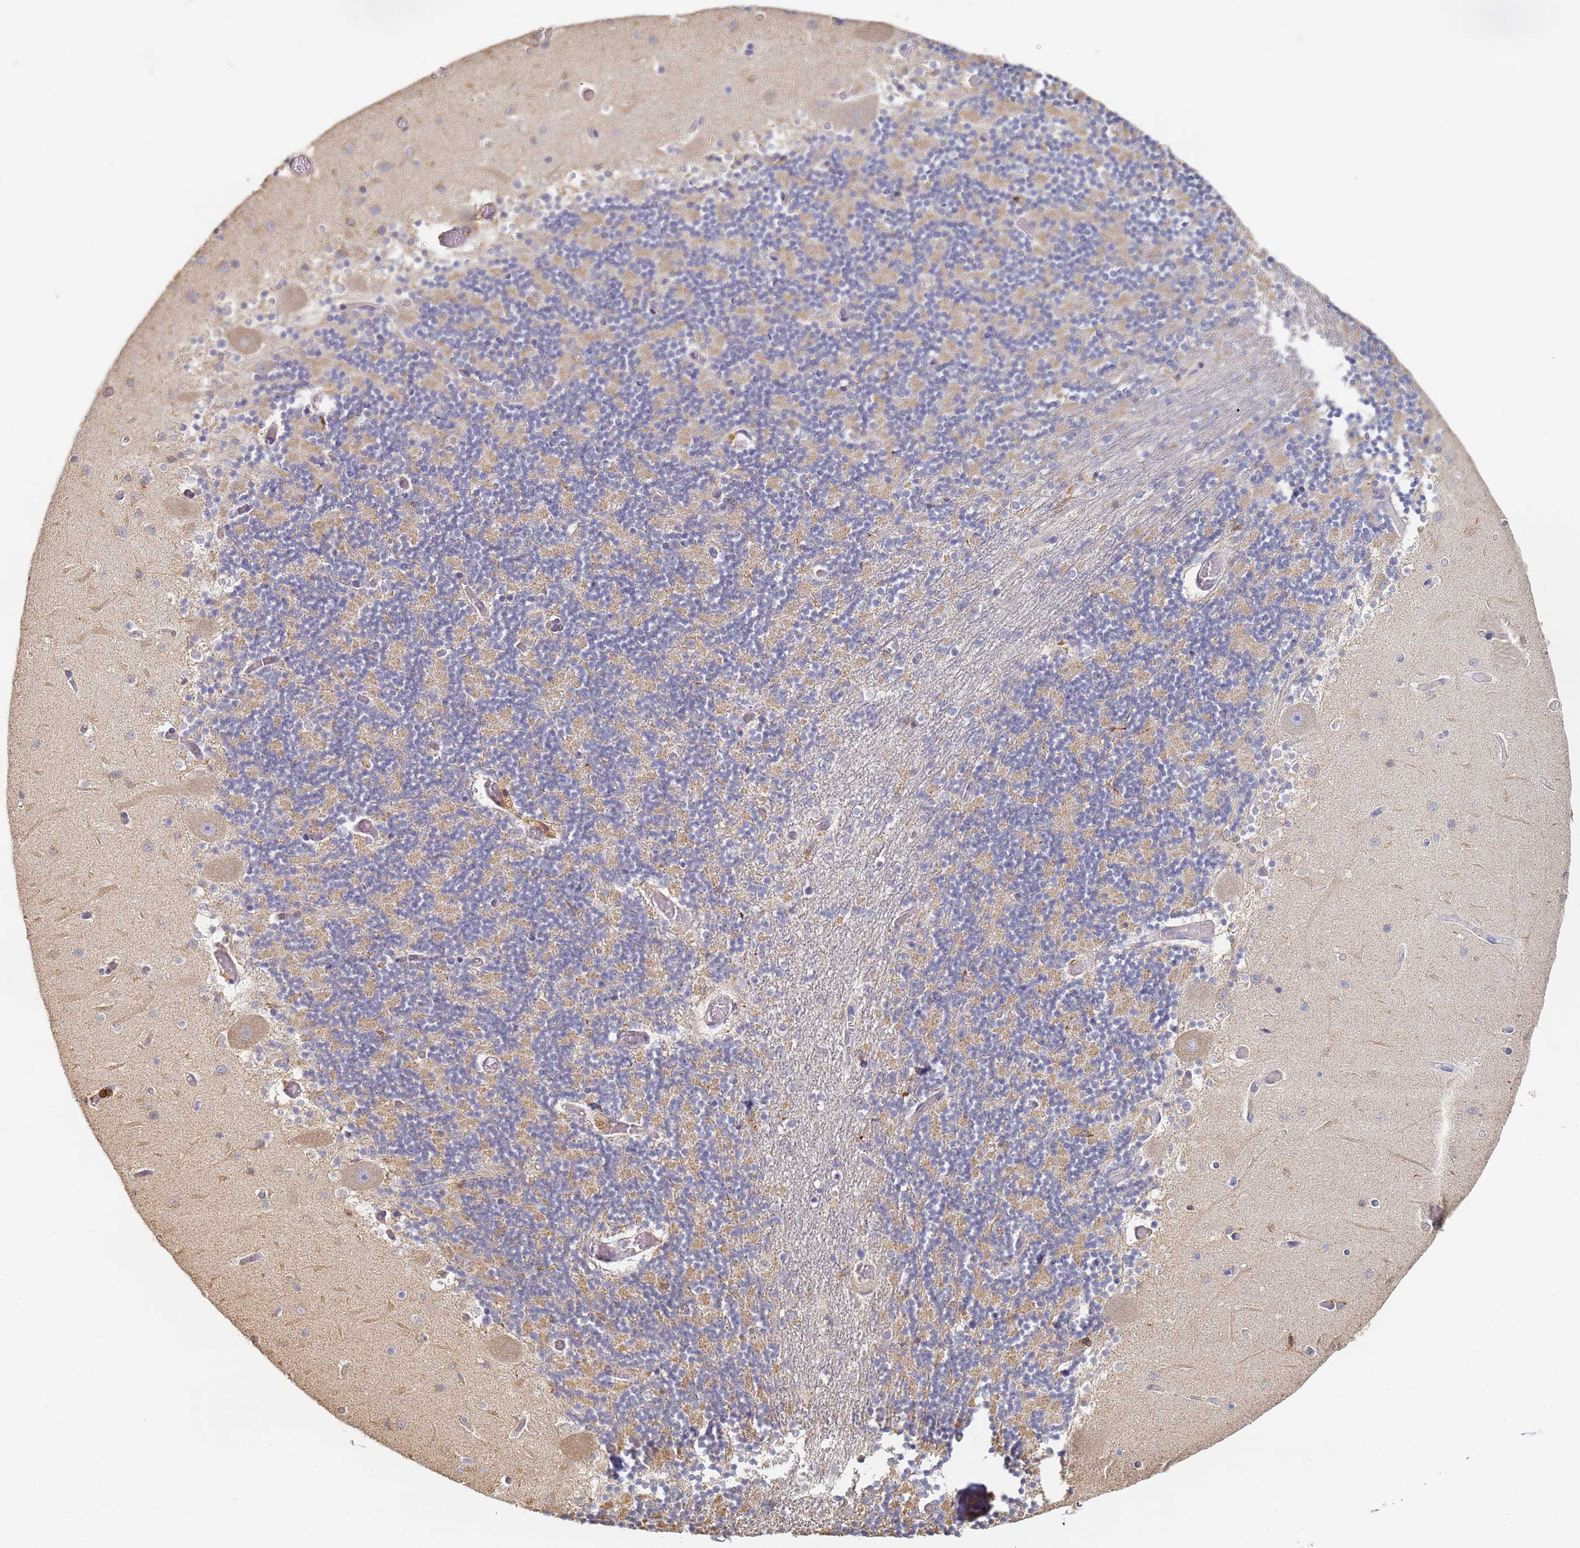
{"staining": {"intensity": "weak", "quantity": "25%-75%", "location": "cytoplasmic/membranous"}, "tissue": "cerebellum", "cell_type": "Cells in granular layer", "image_type": "normal", "snomed": [{"axis": "morphology", "description": "Normal tissue, NOS"}, {"axis": "topography", "description": "Cerebellum"}], "caption": "High-magnification brightfield microscopy of normal cerebellum stained with DAB (3,3'-diaminobenzidine) (brown) and counterstained with hematoxylin (blue). cells in granular layer exhibit weak cytoplasmic/membranous expression is identified in approximately25%-75% of cells.", "gene": "BIN2", "patient": {"sex": "female", "age": 28}}